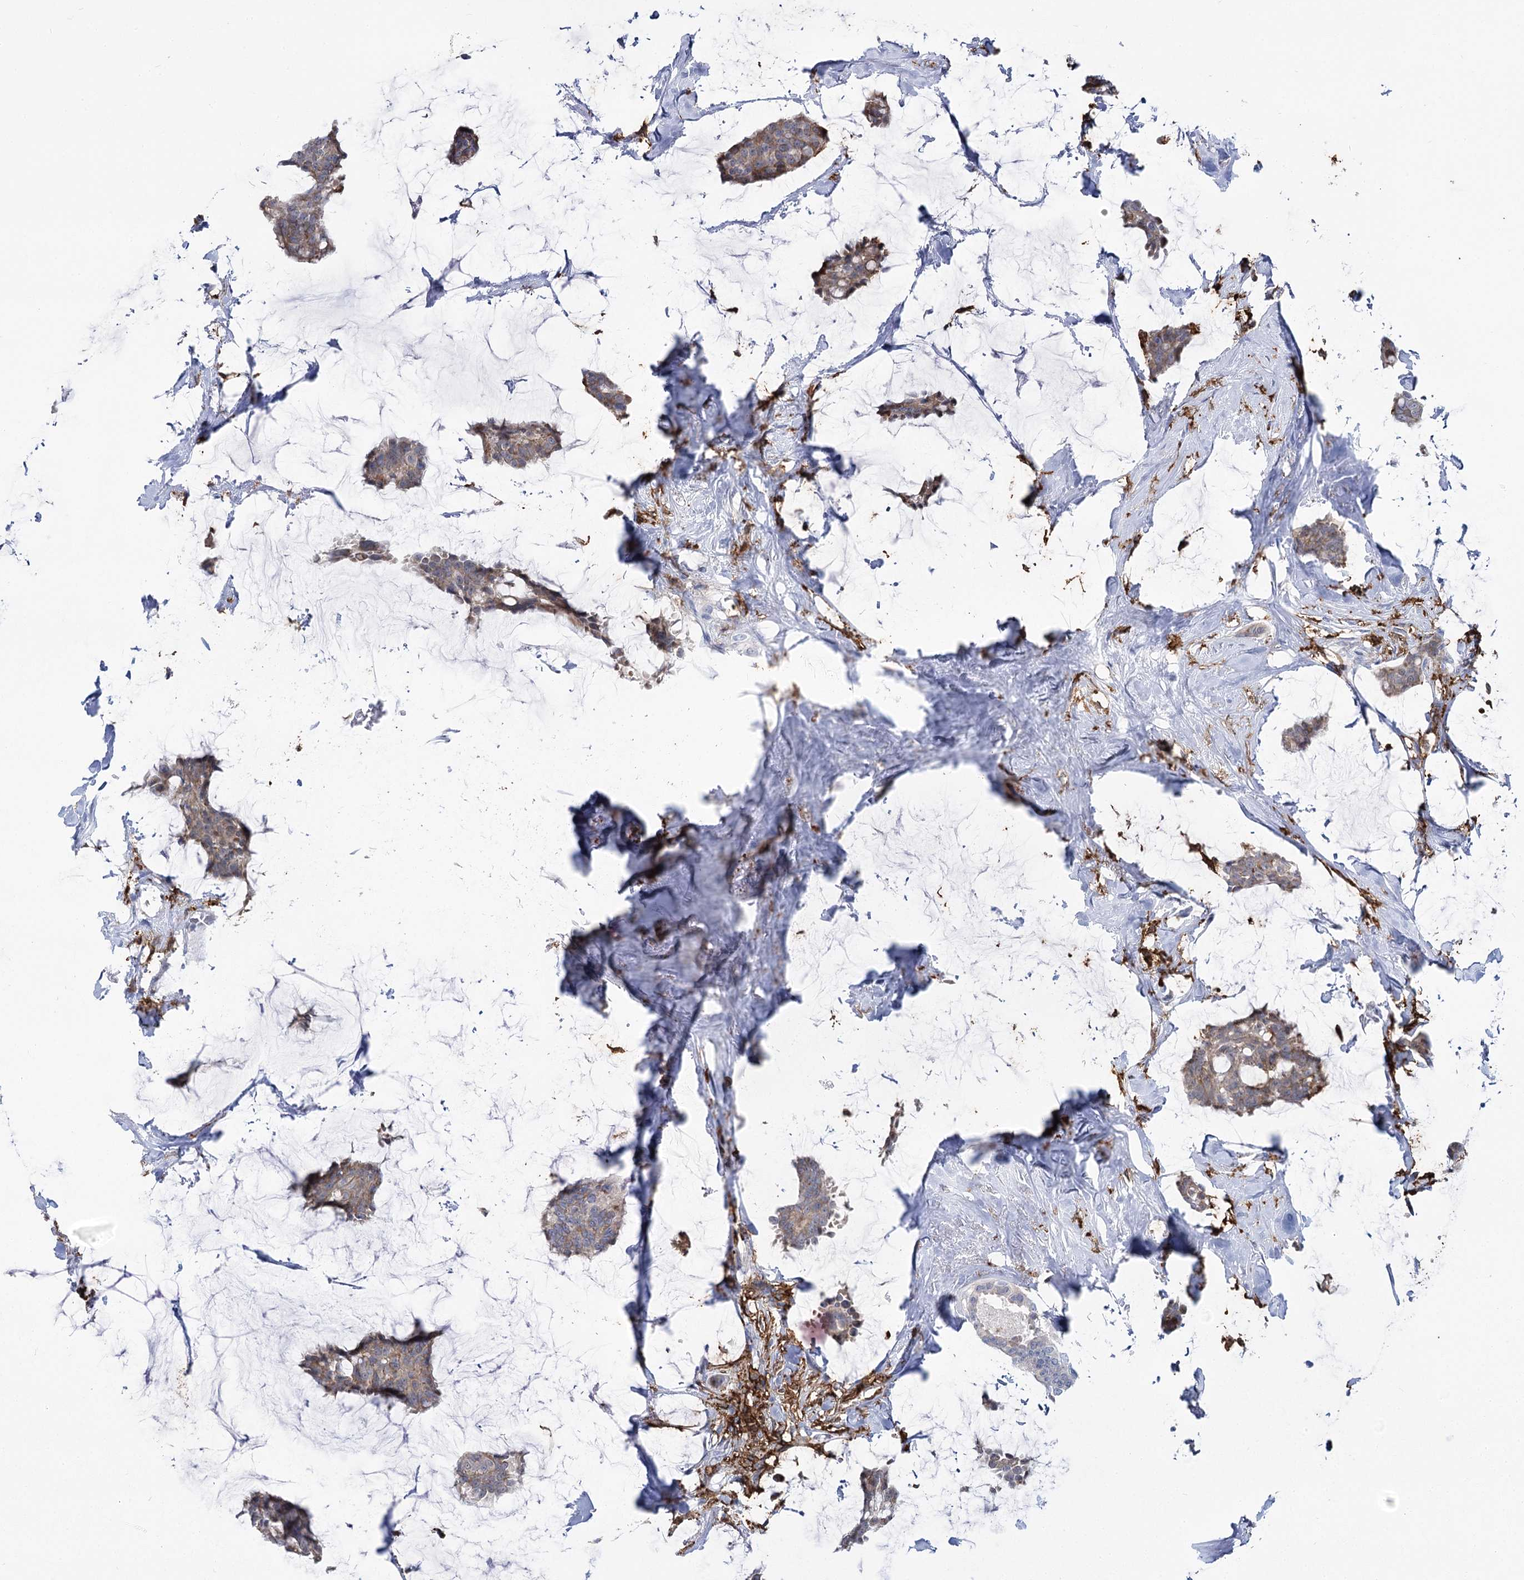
{"staining": {"intensity": "moderate", "quantity": "<25%", "location": "cytoplasmic/membranous"}, "tissue": "breast cancer", "cell_type": "Tumor cells", "image_type": "cancer", "snomed": [{"axis": "morphology", "description": "Duct carcinoma"}, {"axis": "topography", "description": "Breast"}], "caption": "An IHC histopathology image of neoplastic tissue is shown. Protein staining in brown highlights moderate cytoplasmic/membranous positivity in breast invasive ductal carcinoma within tumor cells. (Stains: DAB in brown, nuclei in blue, Microscopy: brightfield microscopy at high magnification).", "gene": "PIWIL4", "patient": {"sex": "female", "age": 93}}